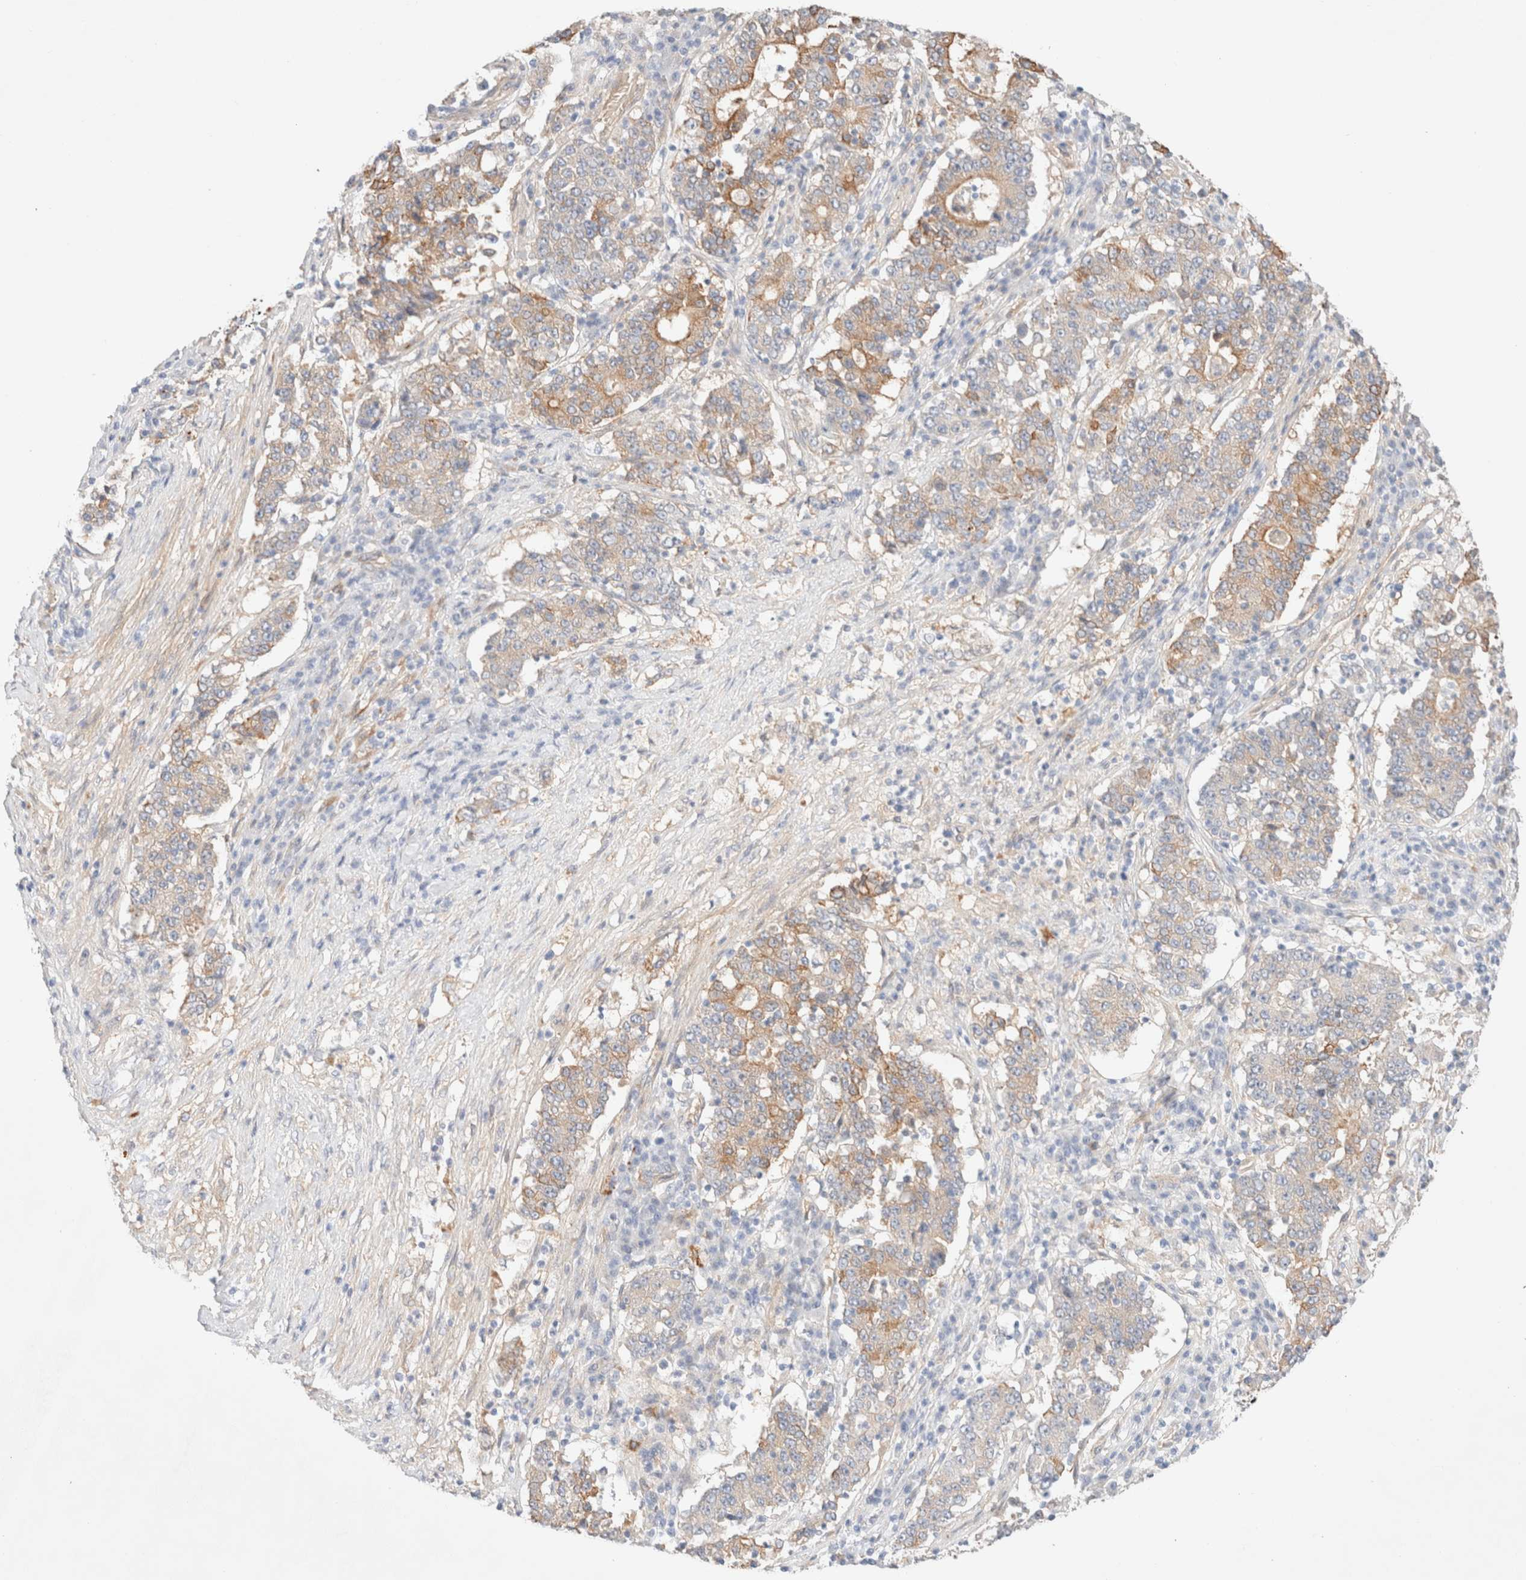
{"staining": {"intensity": "moderate", "quantity": "25%-75%", "location": "cytoplasmic/membranous"}, "tissue": "stomach cancer", "cell_type": "Tumor cells", "image_type": "cancer", "snomed": [{"axis": "morphology", "description": "Adenocarcinoma, NOS"}, {"axis": "topography", "description": "Stomach"}], "caption": "A brown stain highlights moderate cytoplasmic/membranous staining of a protein in stomach cancer (adenocarcinoma) tumor cells.", "gene": "NIBAN2", "patient": {"sex": "male", "age": 59}}